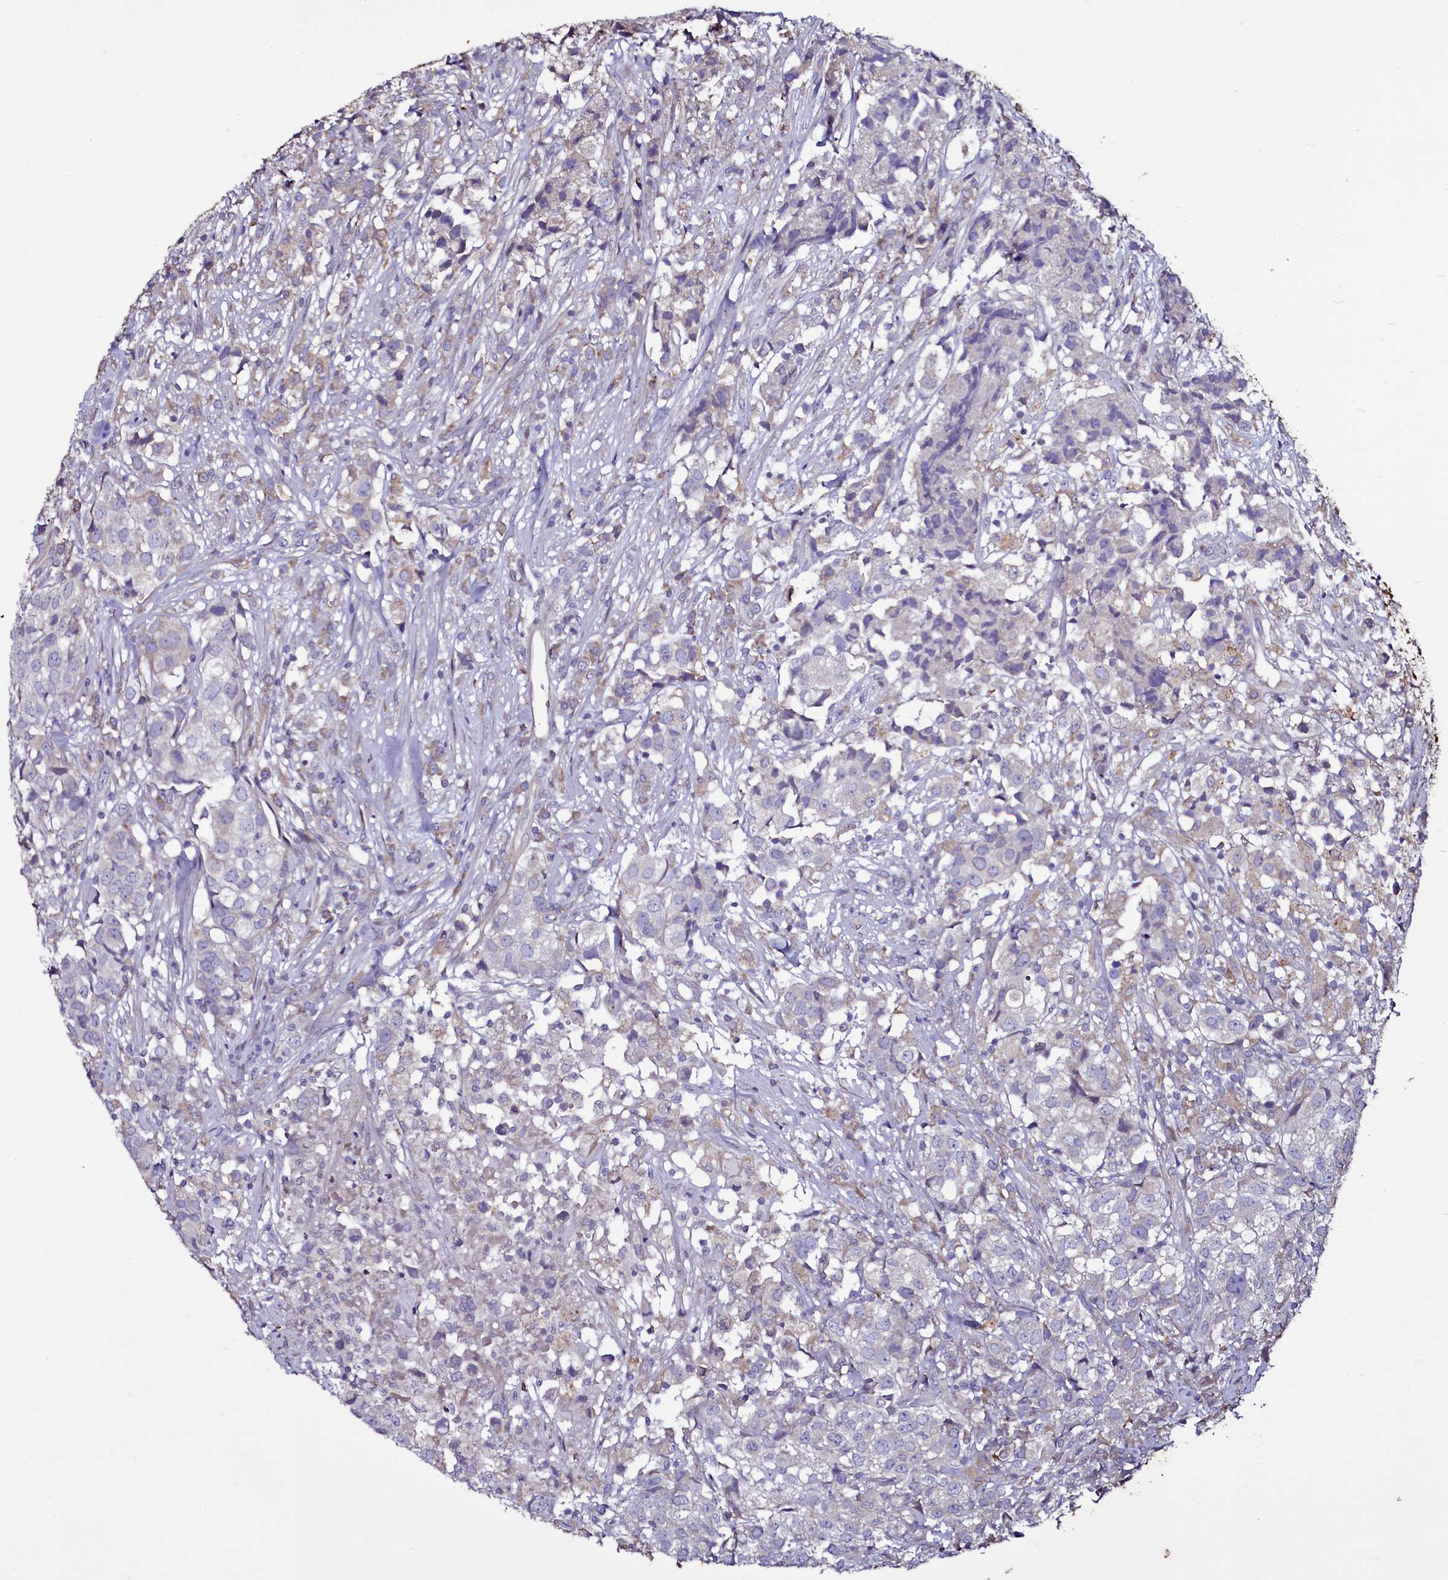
{"staining": {"intensity": "negative", "quantity": "none", "location": "none"}, "tissue": "urothelial cancer", "cell_type": "Tumor cells", "image_type": "cancer", "snomed": [{"axis": "morphology", "description": "Urothelial carcinoma, High grade"}, {"axis": "topography", "description": "Urinary bladder"}], "caption": "DAB immunohistochemical staining of urothelial cancer demonstrates no significant positivity in tumor cells. Brightfield microscopy of immunohistochemistry (IHC) stained with DAB (brown) and hematoxylin (blue), captured at high magnification.", "gene": "SELENOT", "patient": {"sex": "female", "age": 75}}